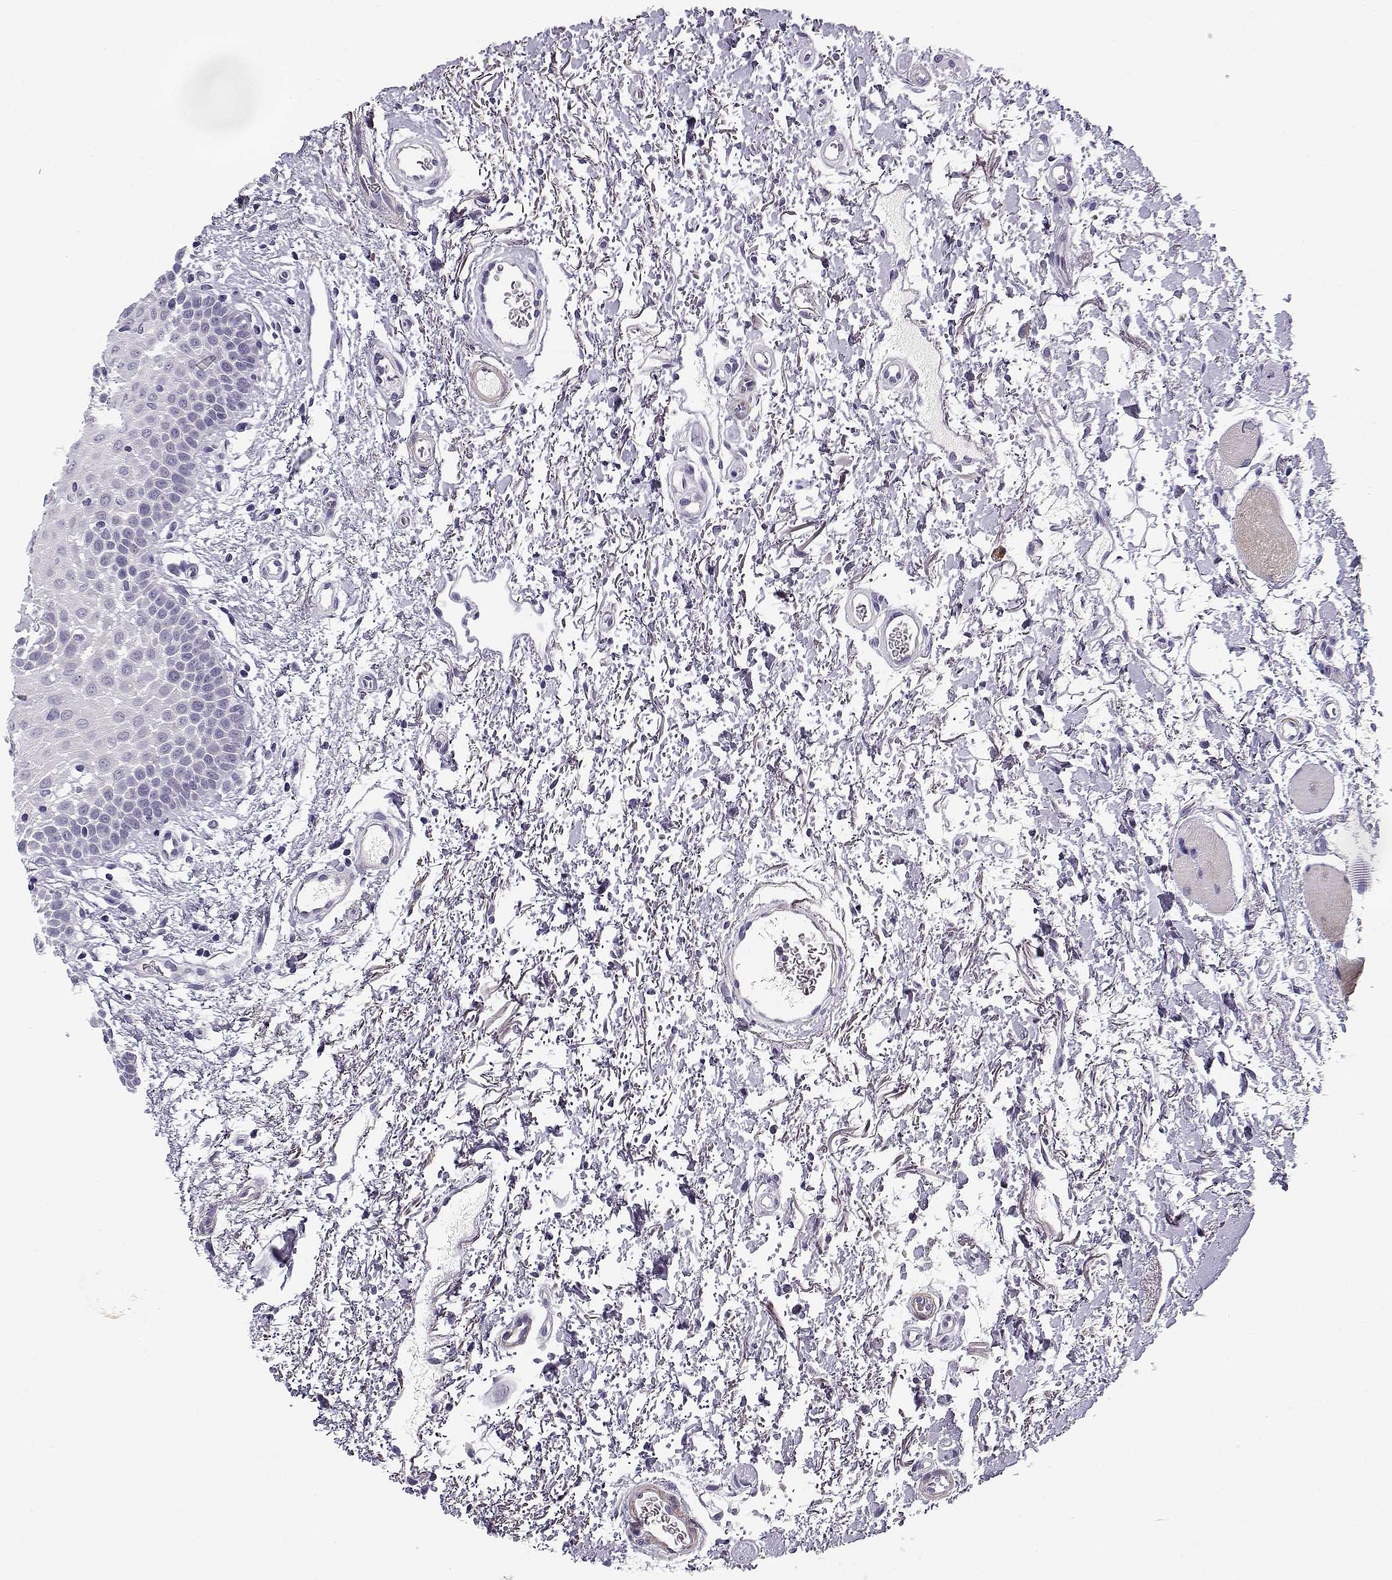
{"staining": {"intensity": "negative", "quantity": "none", "location": "none"}, "tissue": "oral mucosa", "cell_type": "Squamous epithelial cells", "image_type": "normal", "snomed": [{"axis": "morphology", "description": "Normal tissue, NOS"}, {"axis": "morphology", "description": "Squamous cell carcinoma, NOS"}, {"axis": "topography", "description": "Oral tissue"}, {"axis": "topography", "description": "Head-Neck"}], "caption": "This is an immunohistochemistry histopathology image of benign human oral mucosa. There is no expression in squamous epithelial cells.", "gene": "CREB3L3", "patient": {"sex": "female", "age": 75}}